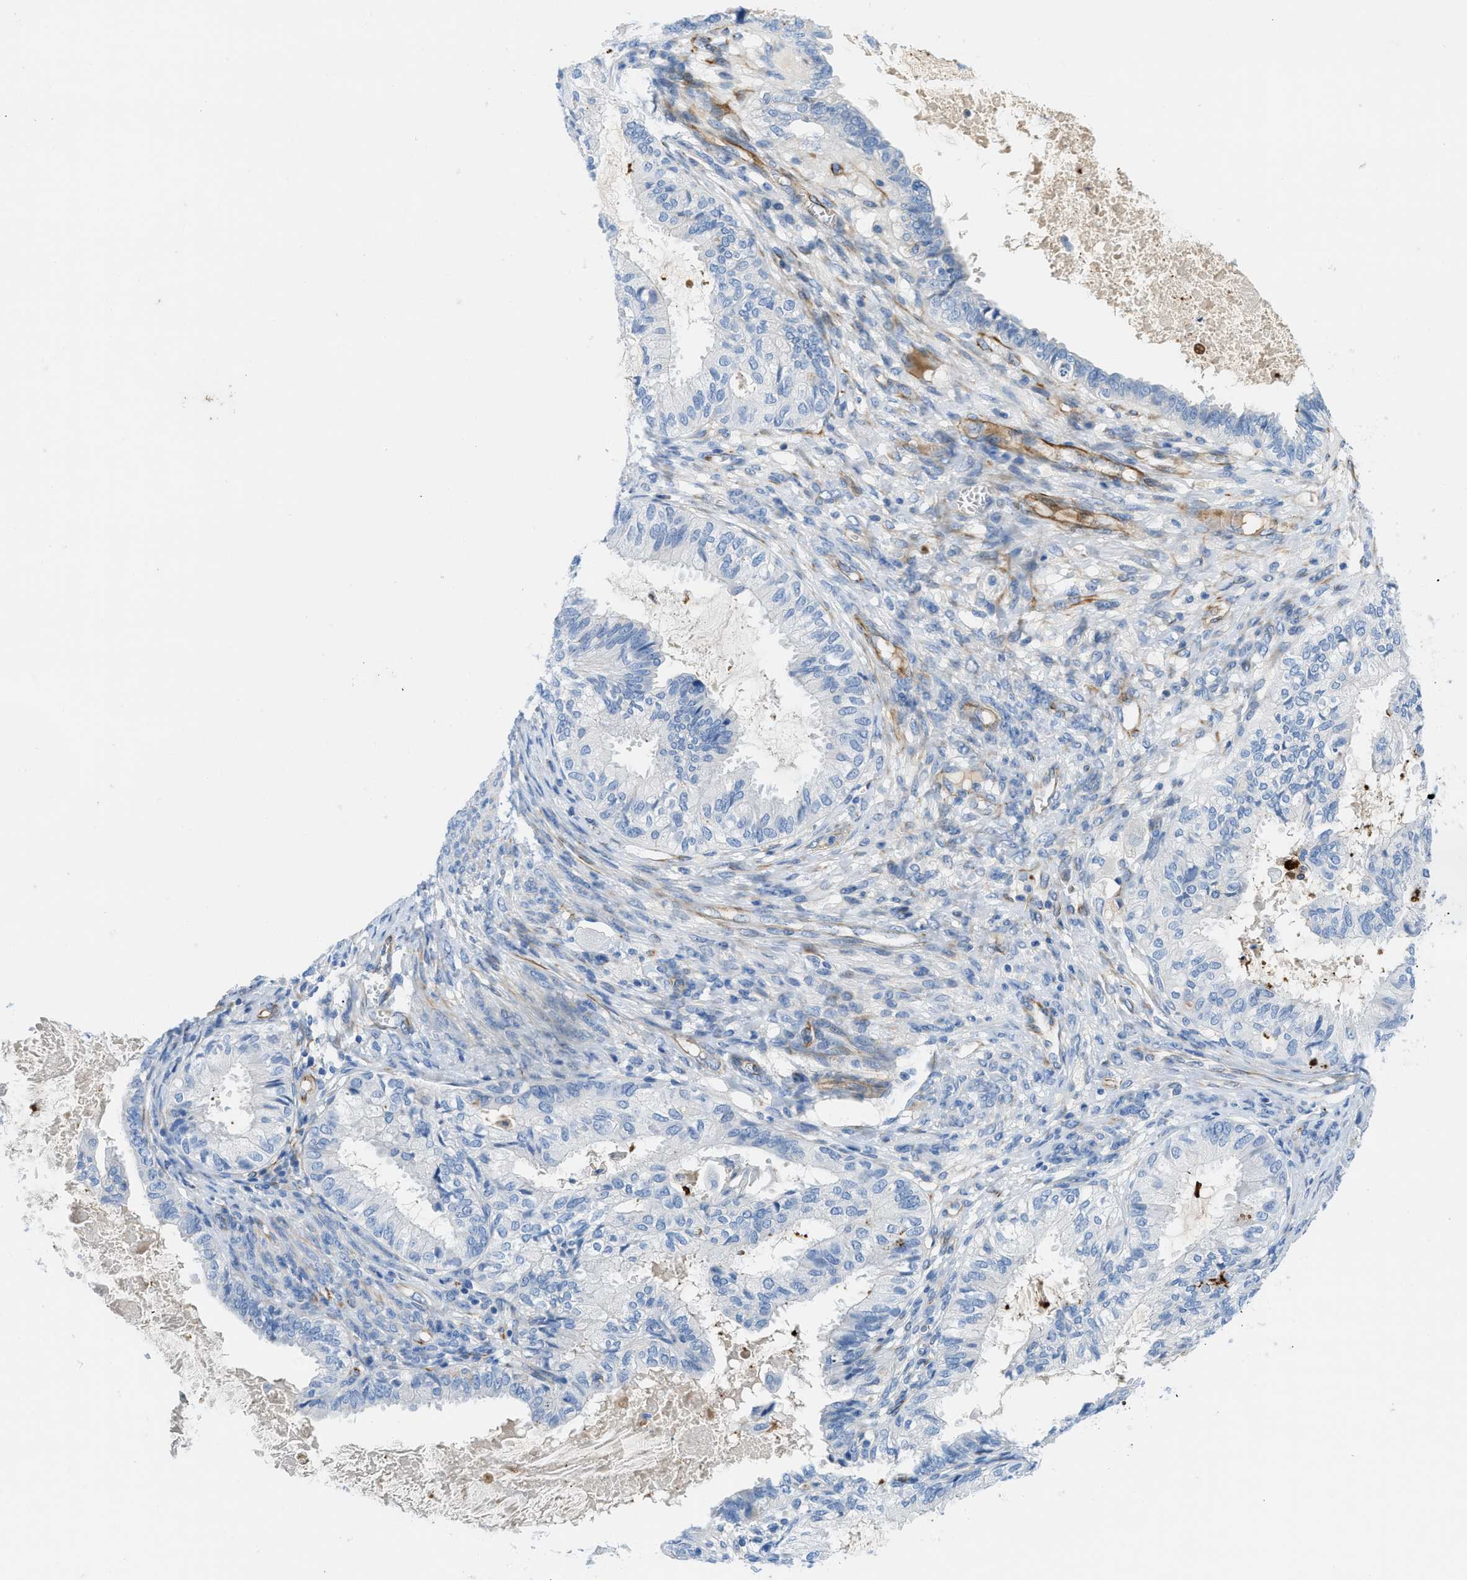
{"staining": {"intensity": "negative", "quantity": "none", "location": "none"}, "tissue": "cervical cancer", "cell_type": "Tumor cells", "image_type": "cancer", "snomed": [{"axis": "morphology", "description": "Normal tissue, NOS"}, {"axis": "morphology", "description": "Adenocarcinoma, NOS"}, {"axis": "topography", "description": "Cervix"}, {"axis": "topography", "description": "Endometrium"}], "caption": "There is no significant expression in tumor cells of cervical cancer.", "gene": "XCR1", "patient": {"sex": "female", "age": 86}}